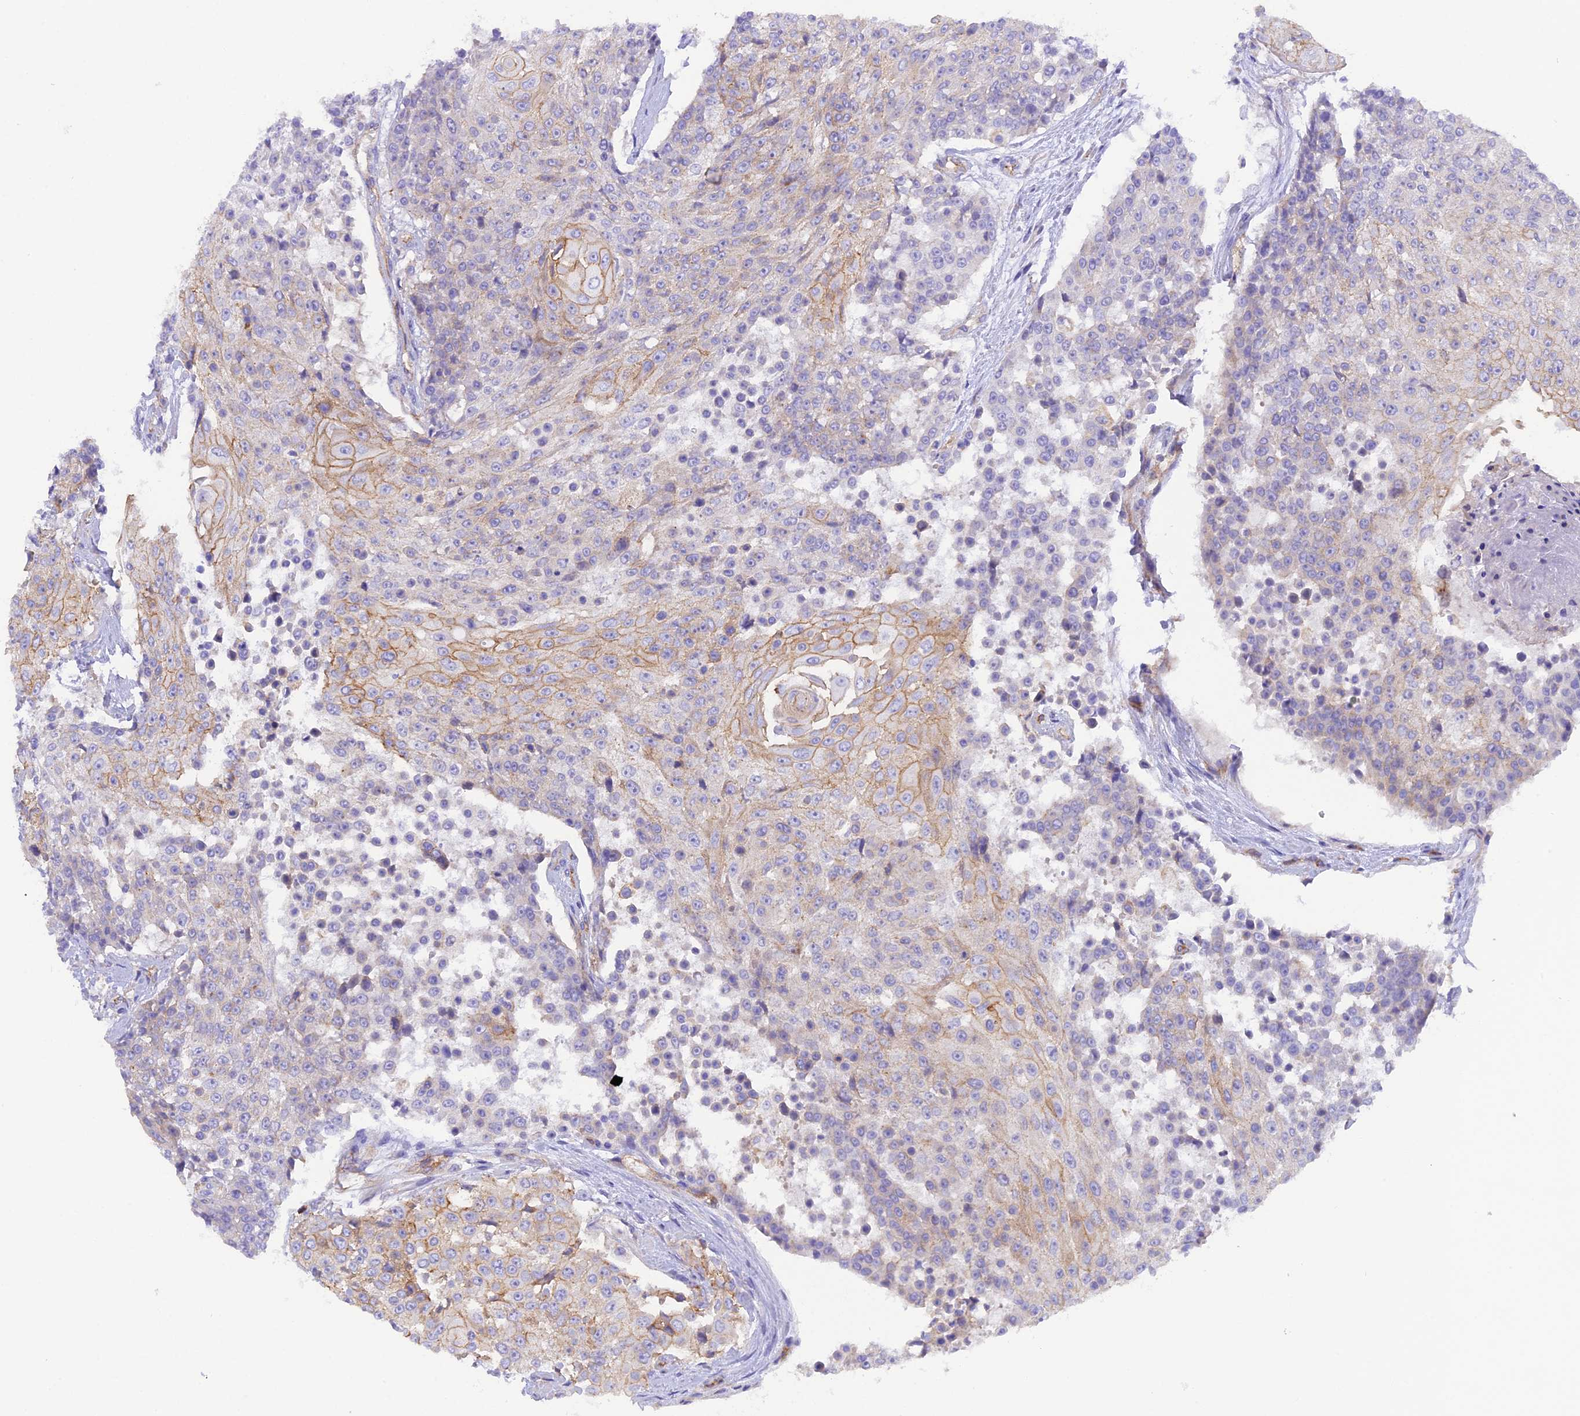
{"staining": {"intensity": "moderate", "quantity": "25%-75%", "location": "cytoplasmic/membranous"}, "tissue": "urothelial cancer", "cell_type": "Tumor cells", "image_type": "cancer", "snomed": [{"axis": "morphology", "description": "Urothelial carcinoma, High grade"}, {"axis": "topography", "description": "Urinary bladder"}], "caption": "This image exhibits immunohistochemistry (IHC) staining of human urothelial cancer, with medium moderate cytoplasmic/membranous positivity in about 25%-75% of tumor cells.", "gene": "FAM193A", "patient": {"sex": "female", "age": 63}}